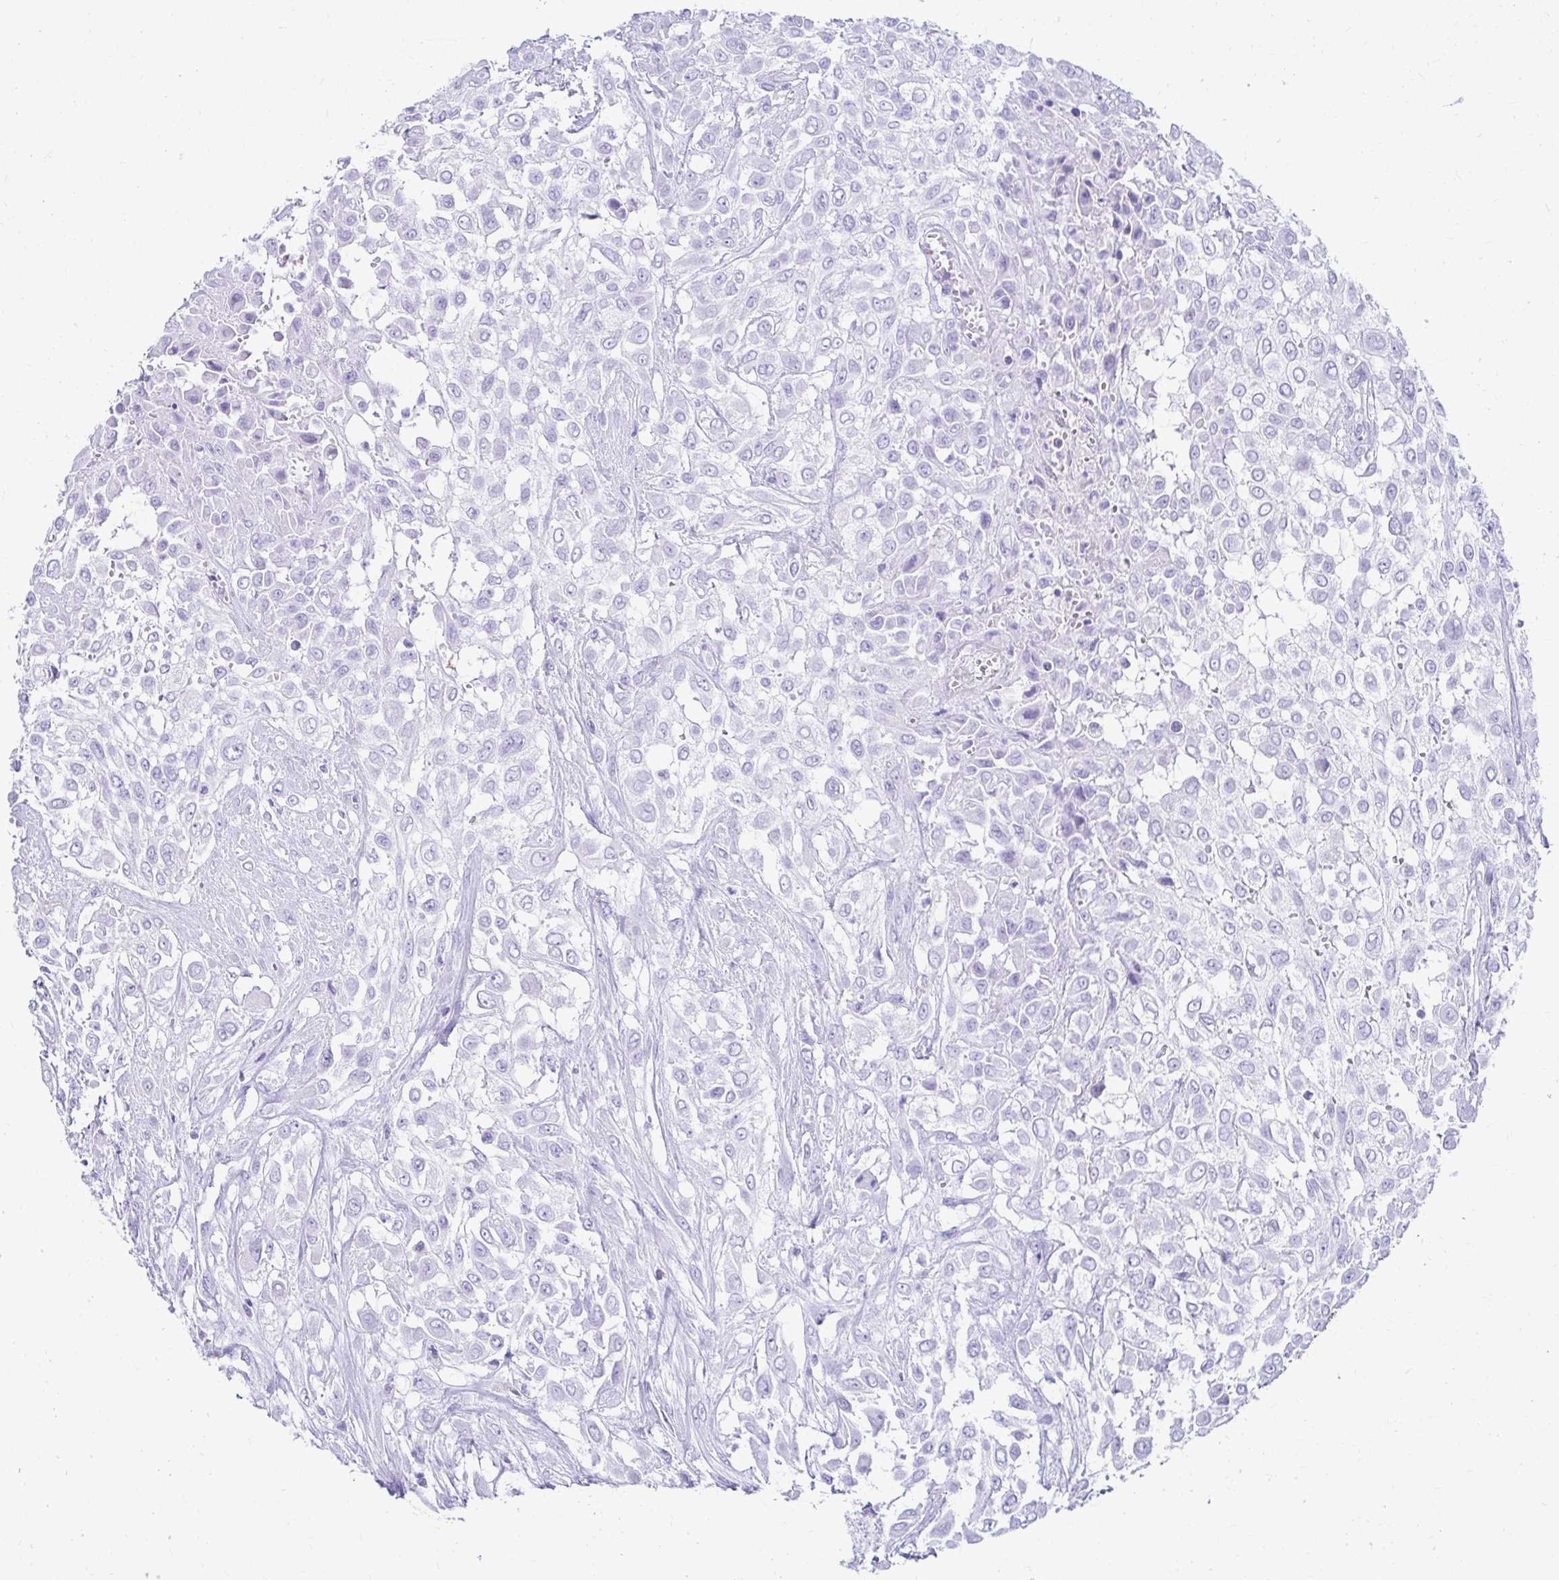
{"staining": {"intensity": "negative", "quantity": "none", "location": "none"}, "tissue": "urothelial cancer", "cell_type": "Tumor cells", "image_type": "cancer", "snomed": [{"axis": "morphology", "description": "Urothelial carcinoma, High grade"}, {"axis": "topography", "description": "Urinary bladder"}], "caption": "This is an immunohistochemistry (IHC) image of human urothelial cancer. There is no expression in tumor cells.", "gene": "ATP4B", "patient": {"sex": "male", "age": 57}}